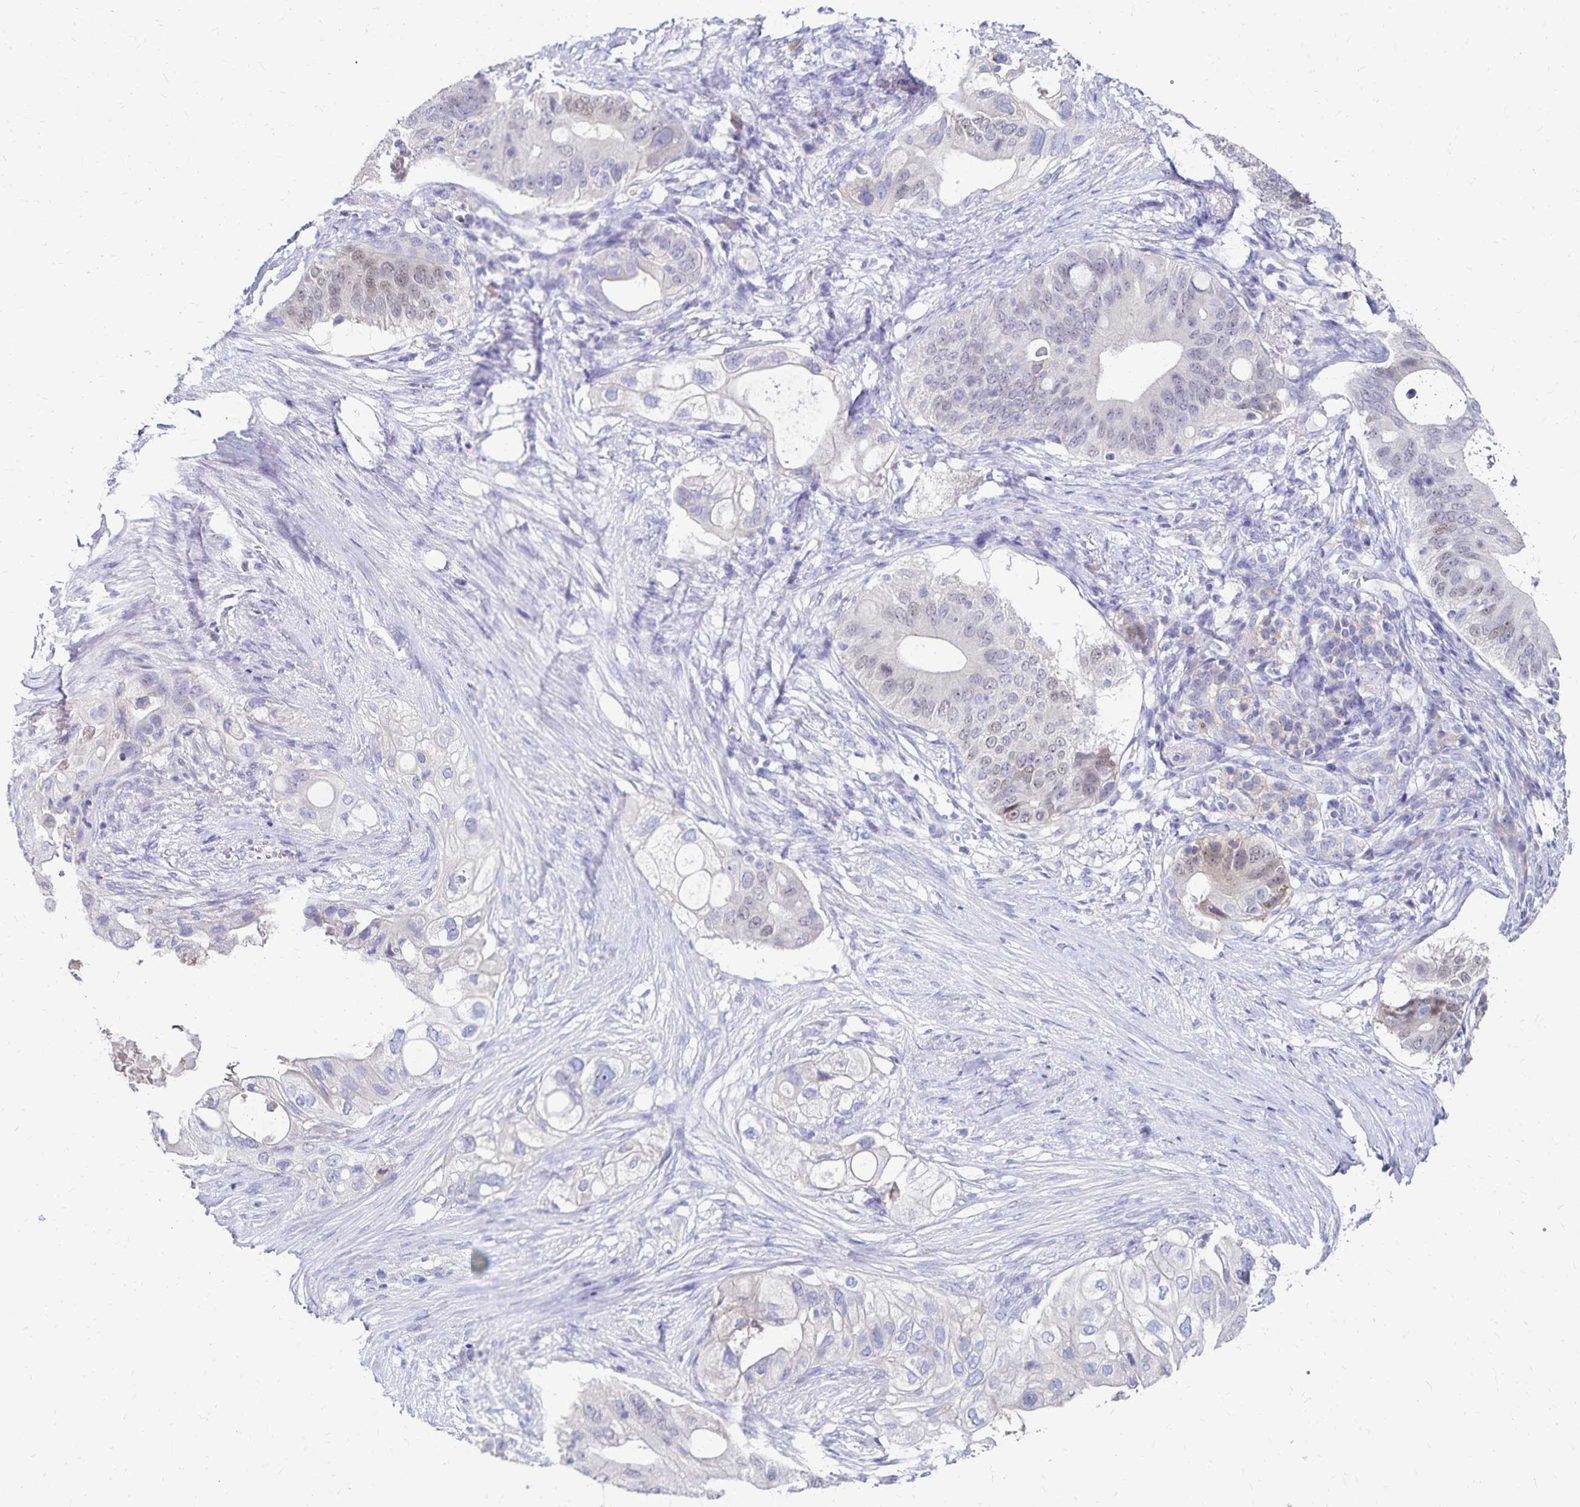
{"staining": {"intensity": "weak", "quantity": "<25%", "location": "nuclear"}, "tissue": "pancreatic cancer", "cell_type": "Tumor cells", "image_type": "cancer", "snomed": [{"axis": "morphology", "description": "Adenocarcinoma, NOS"}, {"axis": "topography", "description": "Pancreas"}], "caption": "Immunohistochemistry of adenocarcinoma (pancreatic) exhibits no expression in tumor cells.", "gene": "PAX5", "patient": {"sex": "female", "age": 72}}